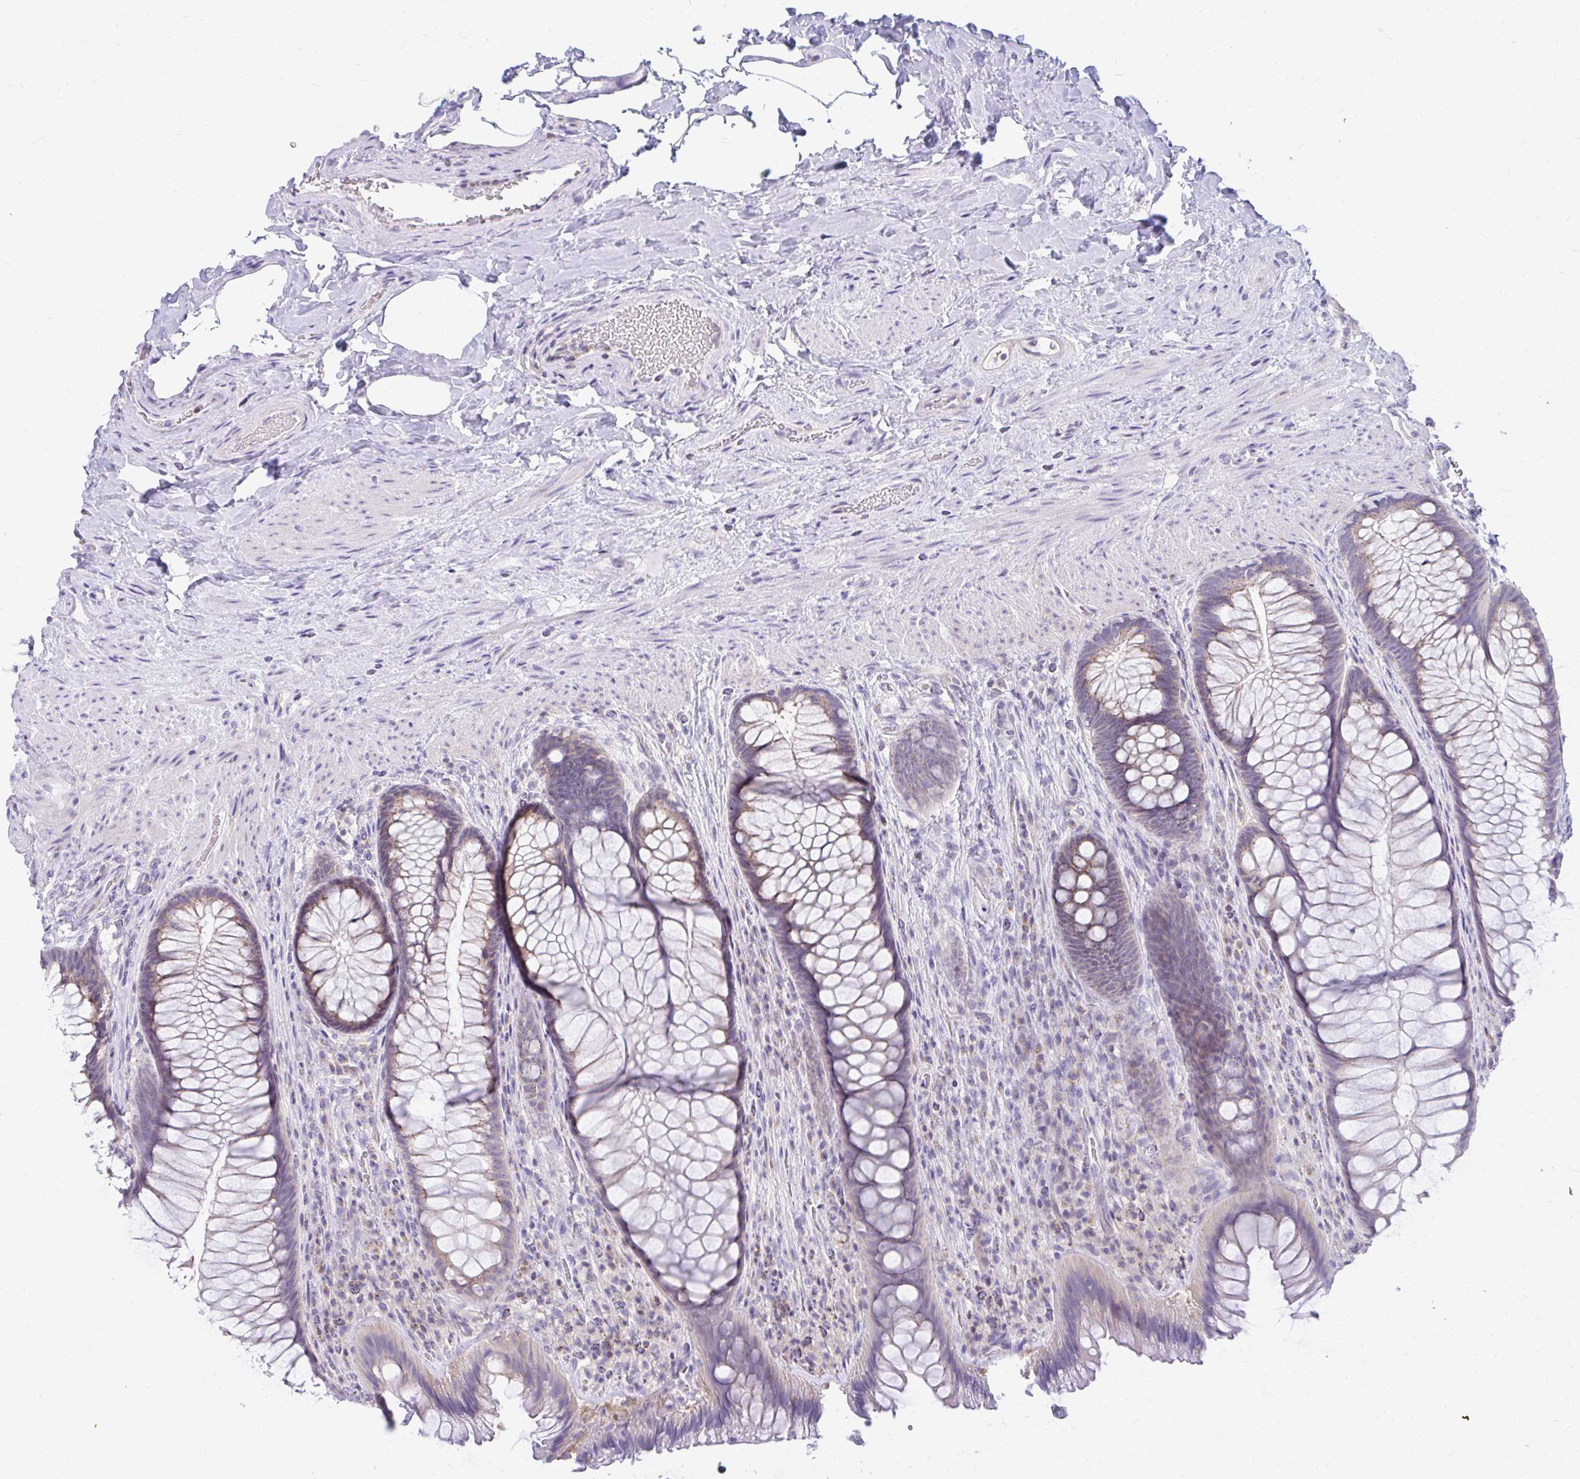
{"staining": {"intensity": "weak", "quantity": "25%-75%", "location": "cytoplasmic/membranous"}, "tissue": "rectum", "cell_type": "Glandular cells", "image_type": "normal", "snomed": [{"axis": "morphology", "description": "Normal tissue, NOS"}, {"axis": "topography", "description": "Rectum"}], "caption": "Protein expression analysis of unremarkable rectum demonstrates weak cytoplasmic/membranous positivity in about 25%-75% of glandular cells.", "gene": "RADIL", "patient": {"sex": "male", "age": 53}}